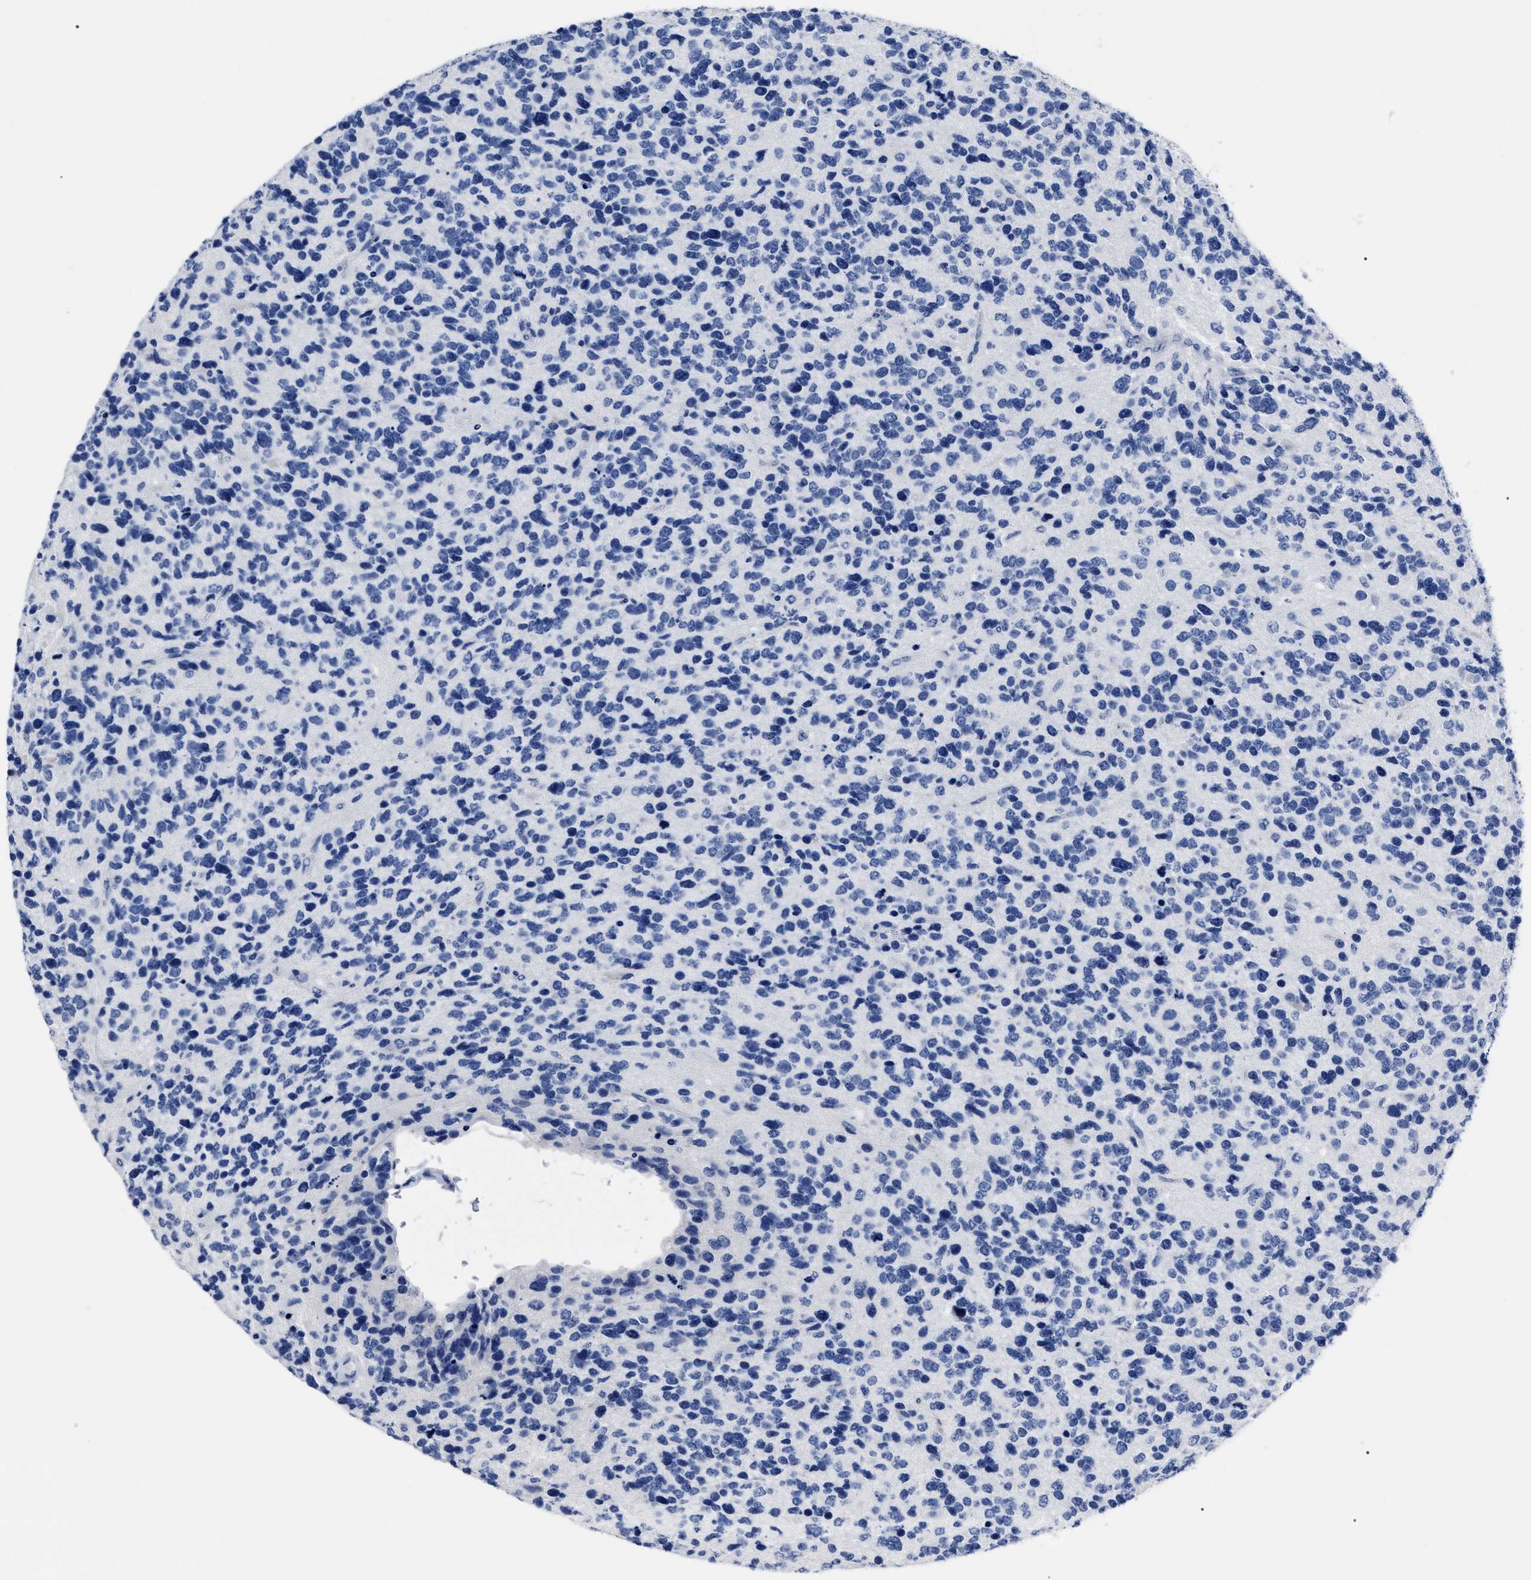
{"staining": {"intensity": "negative", "quantity": "none", "location": "none"}, "tissue": "glioma", "cell_type": "Tumor cells", "image_type": "cancer", "snomed": [{"axis": "morphology", "description": "Glioma, malignant, High grade"}, {"axis": "topography", "description": "Brain"}], "caption": "This is an IHC image of glioma. There is no expression in tumor cells.", "gene": "ALPG", "patient": {"sex": "female", "age": 58}}